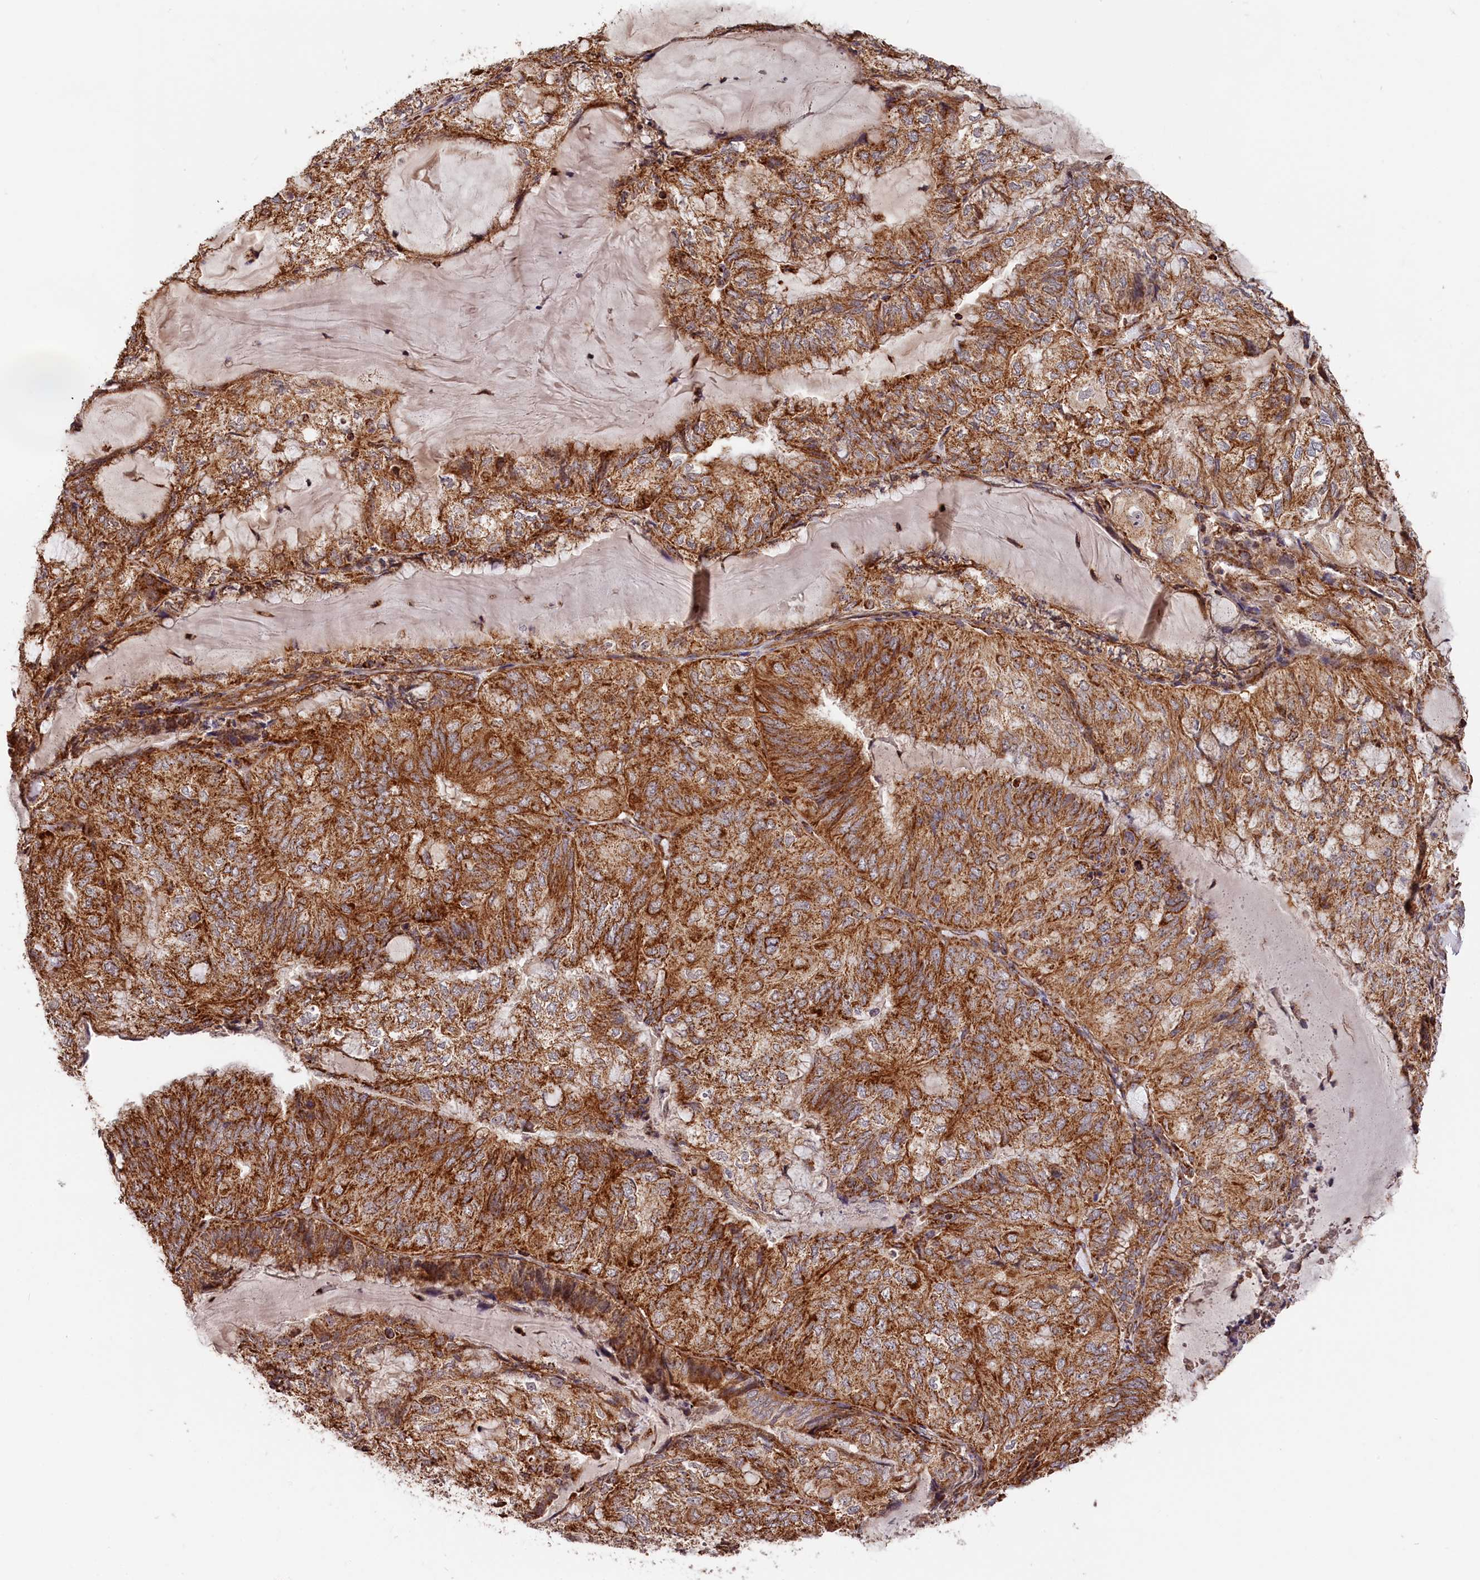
{"staining": {"intensity": "strong", "quantity": ">75%", "location": "cytoplasmic/membranous"}, "tissue": "endometrial cancer", "cell_type": "Tumor cells", "image_type": "cancer", "snomed": [{"axis": "morphology", "description": "Adenocarcinoma, NOS"}, {"axis": "topography", "description": "Endometrium"}], "caption": "Protein expression analysis of endometrial cancer displays strong cytoplasmic/membranous expression in approximately >75% of tumor cells. Using DAB (brown) and hematoxylin (blue) stains, captured at high magnification using brightfield microscopy.", "gene": "MACROD1", "patient": {"sex": "female", "age": 81}}